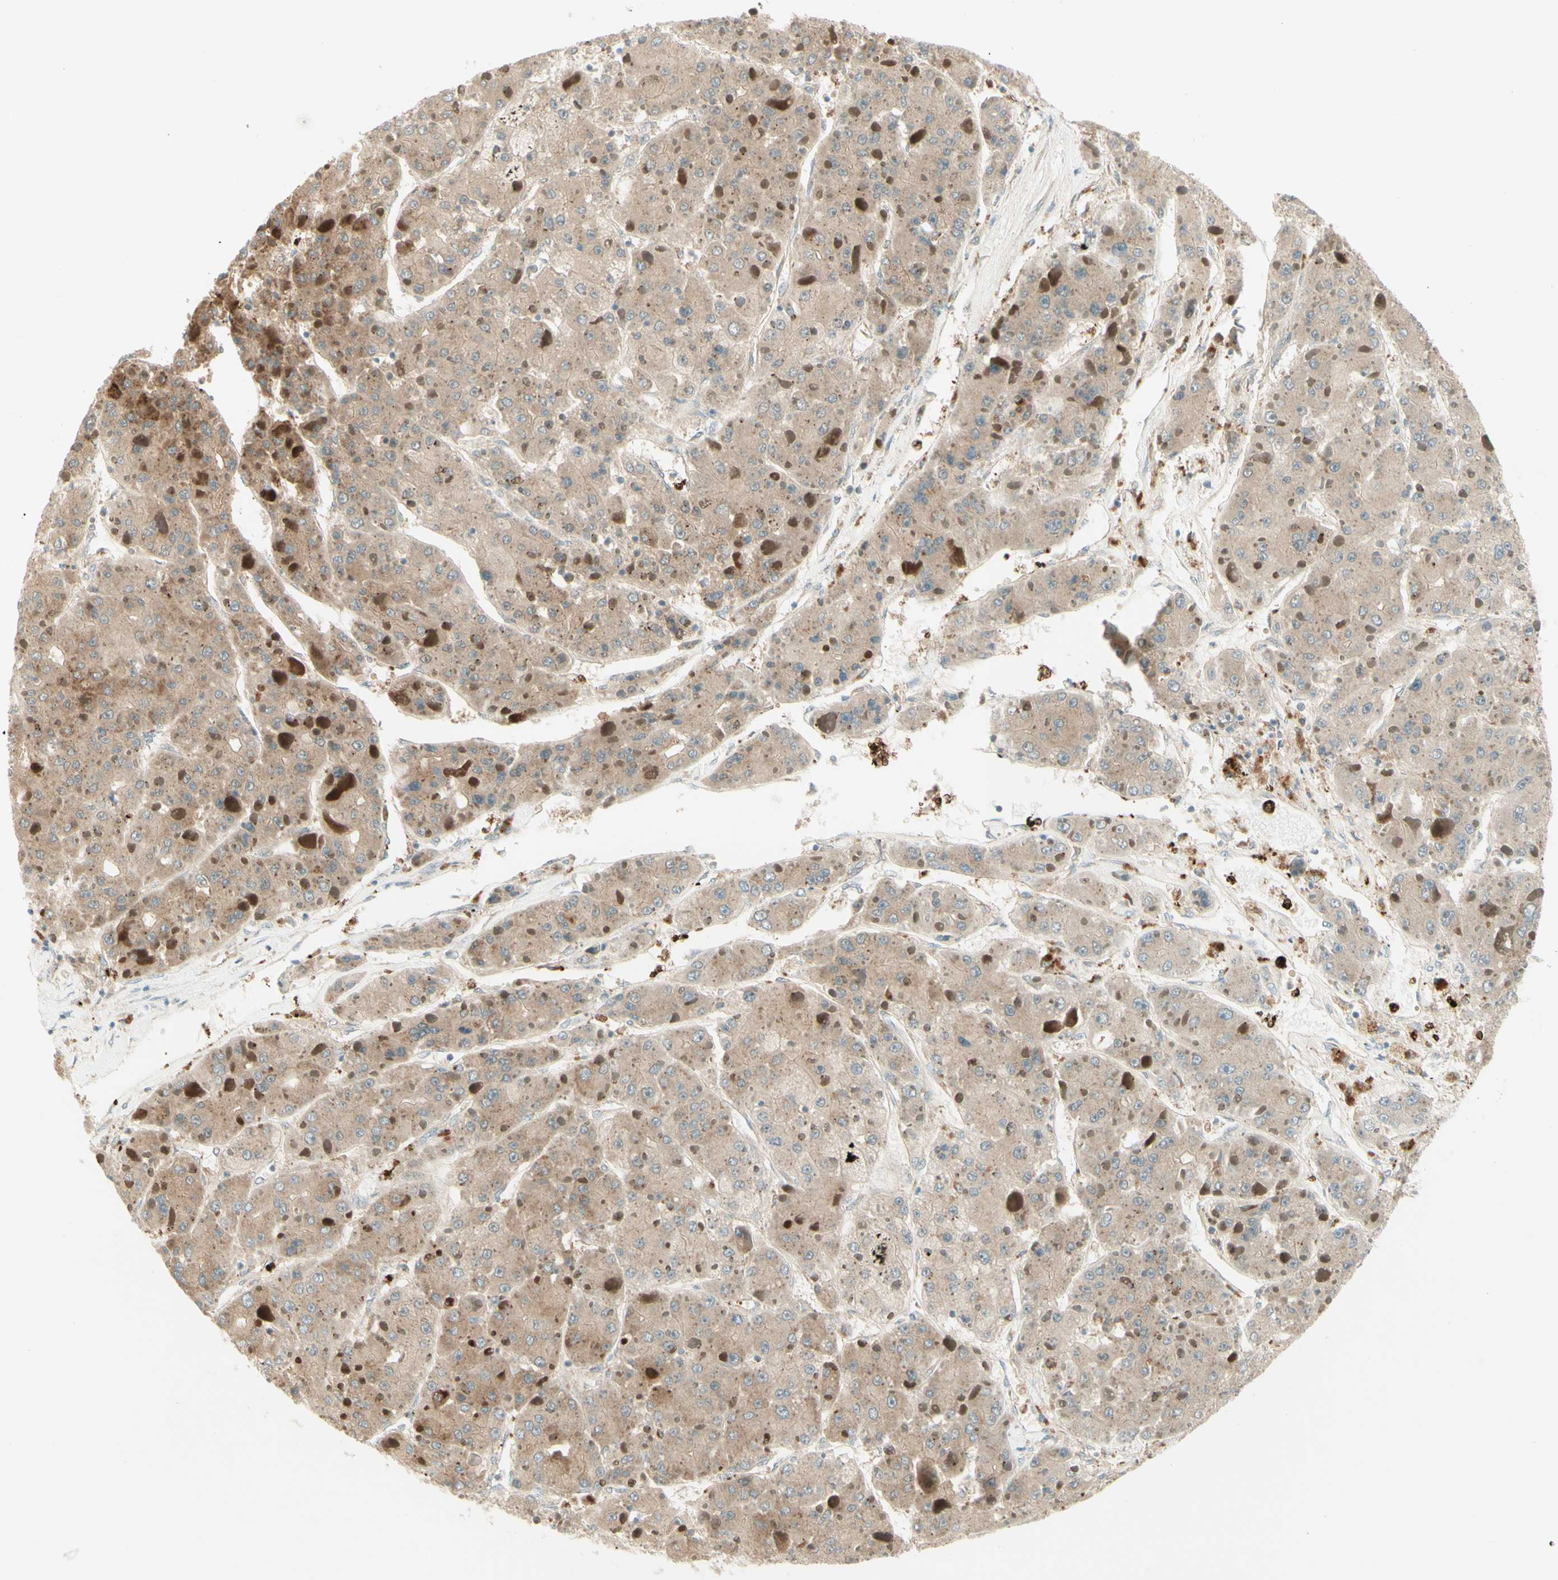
{"staining": {"intensity": "strong", "quantity": "25%-75%", "location": "cytoplasmic/membranous"}, "tissue": "liver cancer", "cell_type": "Tumor cells", "image_type": "cancer", "snomed": [{"axis": "morphology", "description": "Carcinoma, Hepatocellular, NOS"}, {"axis": "topography", "description": "Liver"}], "caption": "Hepatocellular carcinoma (liver) stained with a brown dye displays strong cytoplasmic/membranous positive staining in approximately 25%-75% of tumor cells.", "gene": "PROM1", "patient": {"sex": "female", "age": 73}}